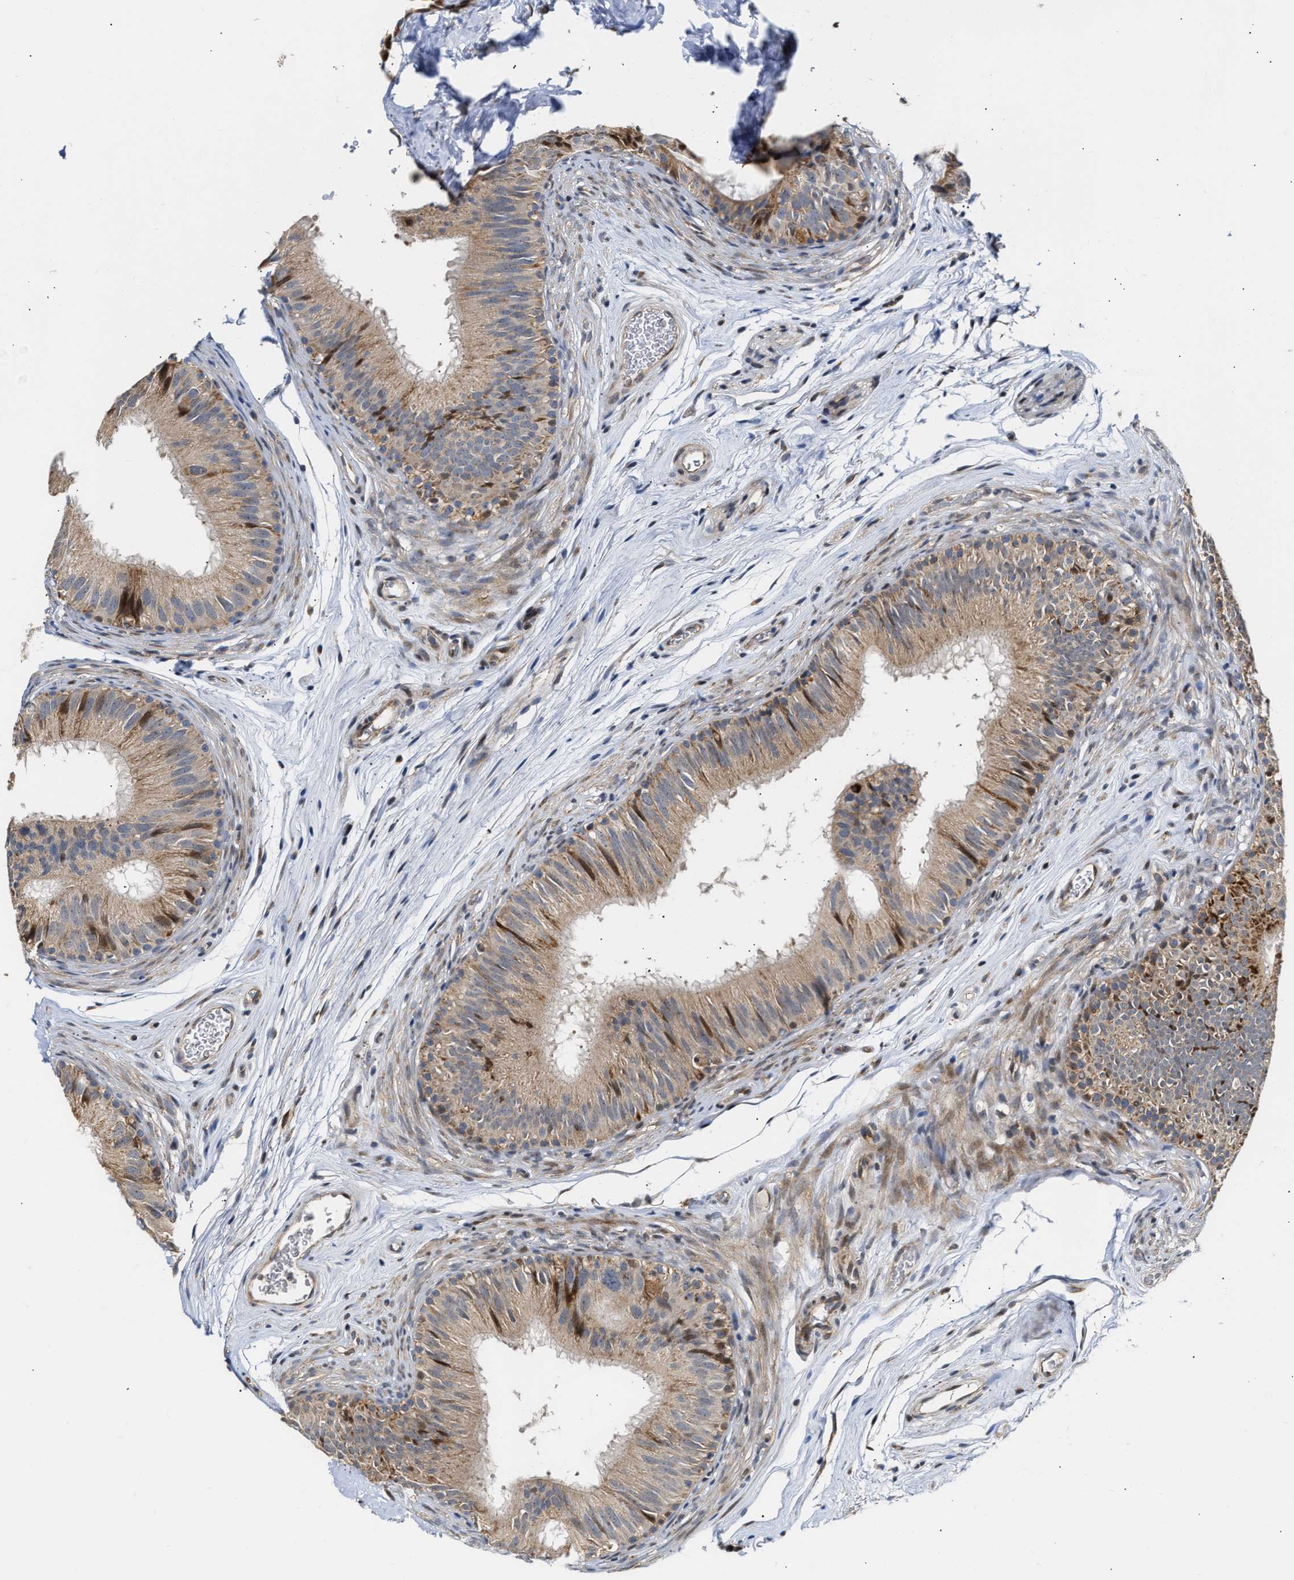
{"staining": {"intensity": "moderate", "quantity": ">75%", "location": "cytoplasmic/membranous"}, "tissue": "epididymis", "cell_type": "Glandular cells", "image_type": "normal", "snomed": [{"axis": "morphology", "description": "Normal tissue, NOS"}, {"axis": "topography", "description": "Epididymis"}], "caption": "The image reveals immunohistochemical staining of unremarkable epididymis. There is moderate cytoplasmic/membranous expression is identified in about >75% of glandular cells.", "gene": "DEPTOR", "patient": {"sex": "male", "age": 36}}